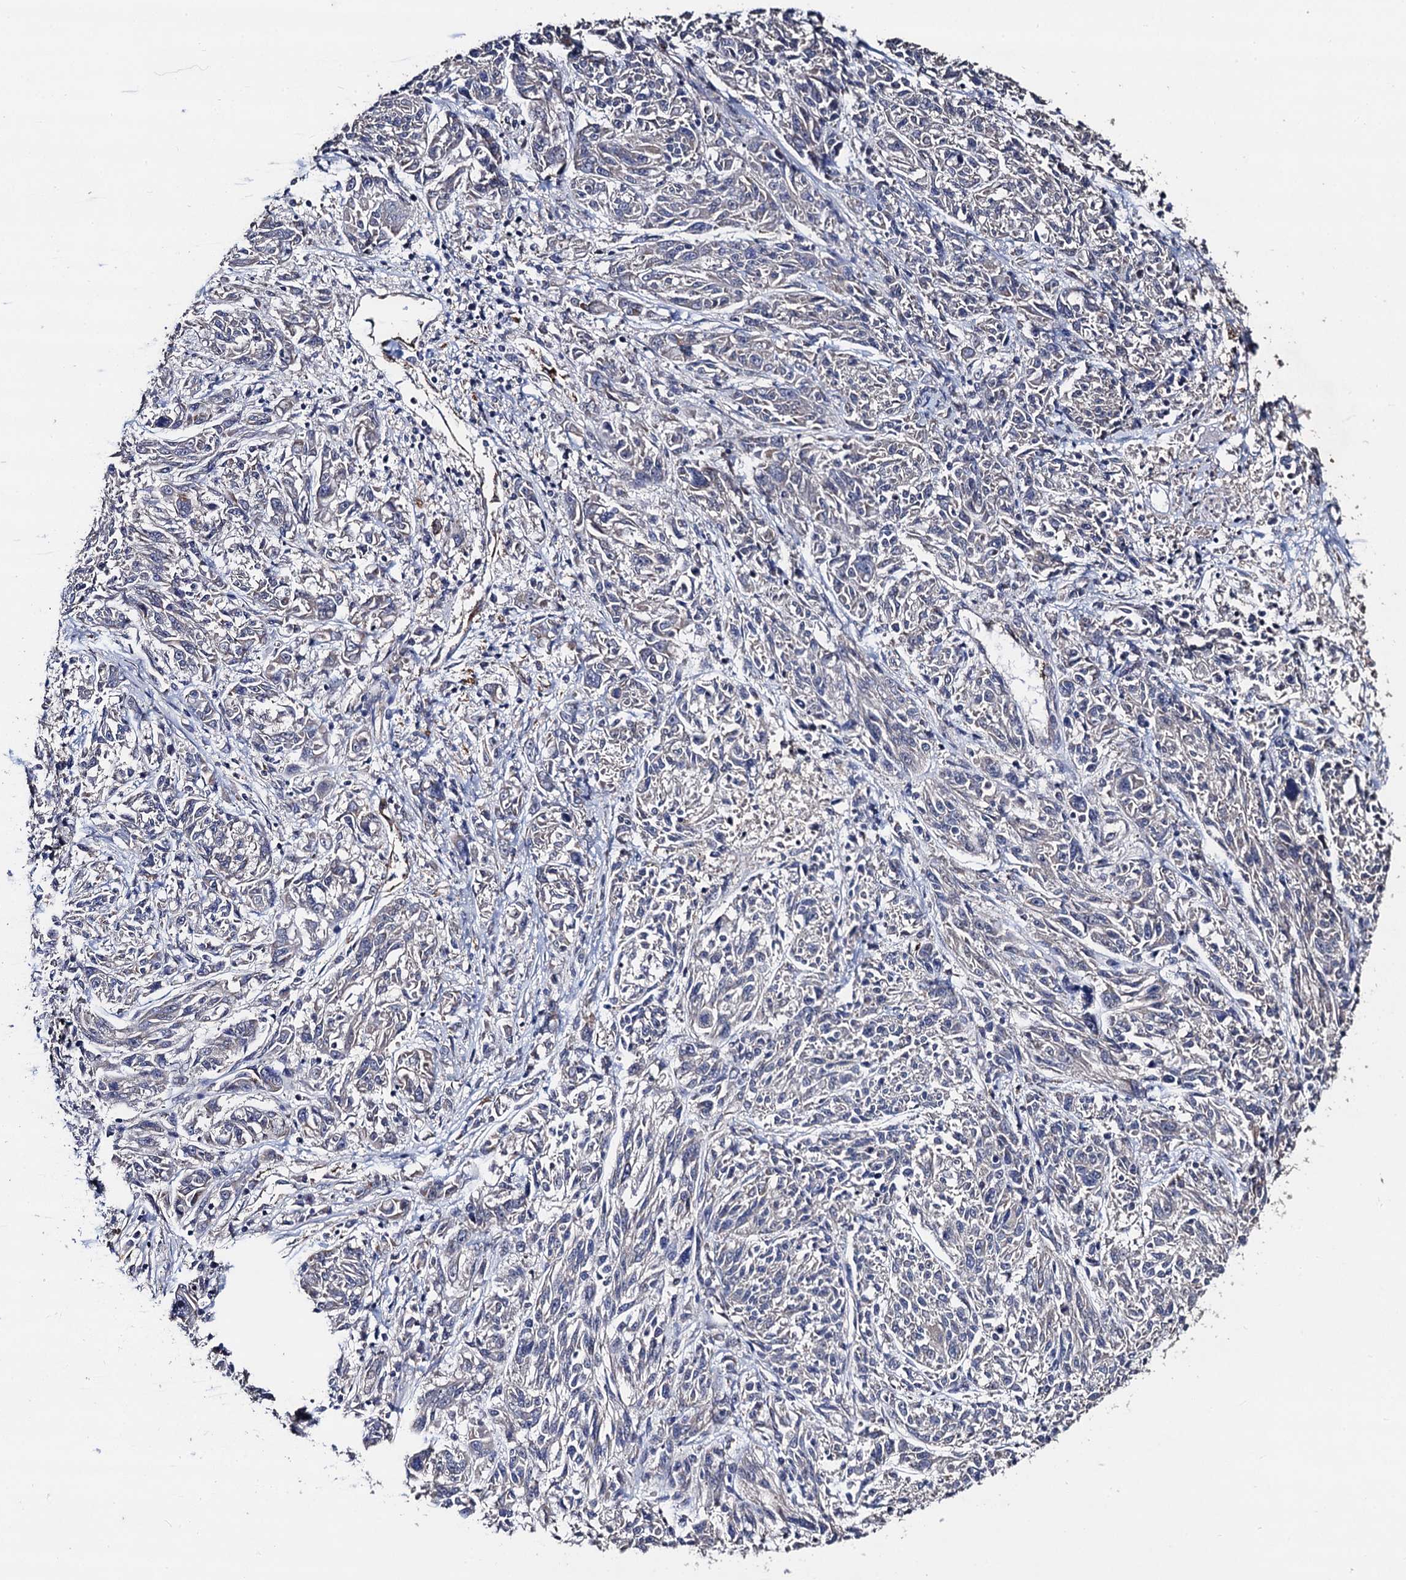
{"staining": {"intensity": "negative", "quantity": "none", "location": "none"}, "tissue": "melanoma", "cell_type": "Tumor cells", "image_type": "cancer", "snomed": [{"axis": "morphology", "description": "Malignant melanoma, NOS"}, {"axis": "topography", "description": "Skin"}], "caption": "Immunohistochemistry (IHC) photomicrograph of neoplastic tissue: melanoma stained with DAB displays no significant protein positivity in tumor cells. (Stains: DAB (3,3'-diaminobenzidine) immunohistochemistry (IHC) with hematoxylin counter stain, Microscopy: brightfield microscopy at high magnification).", "gene": "PPTC7", "patient": {"sex": "male", "age": 53}}